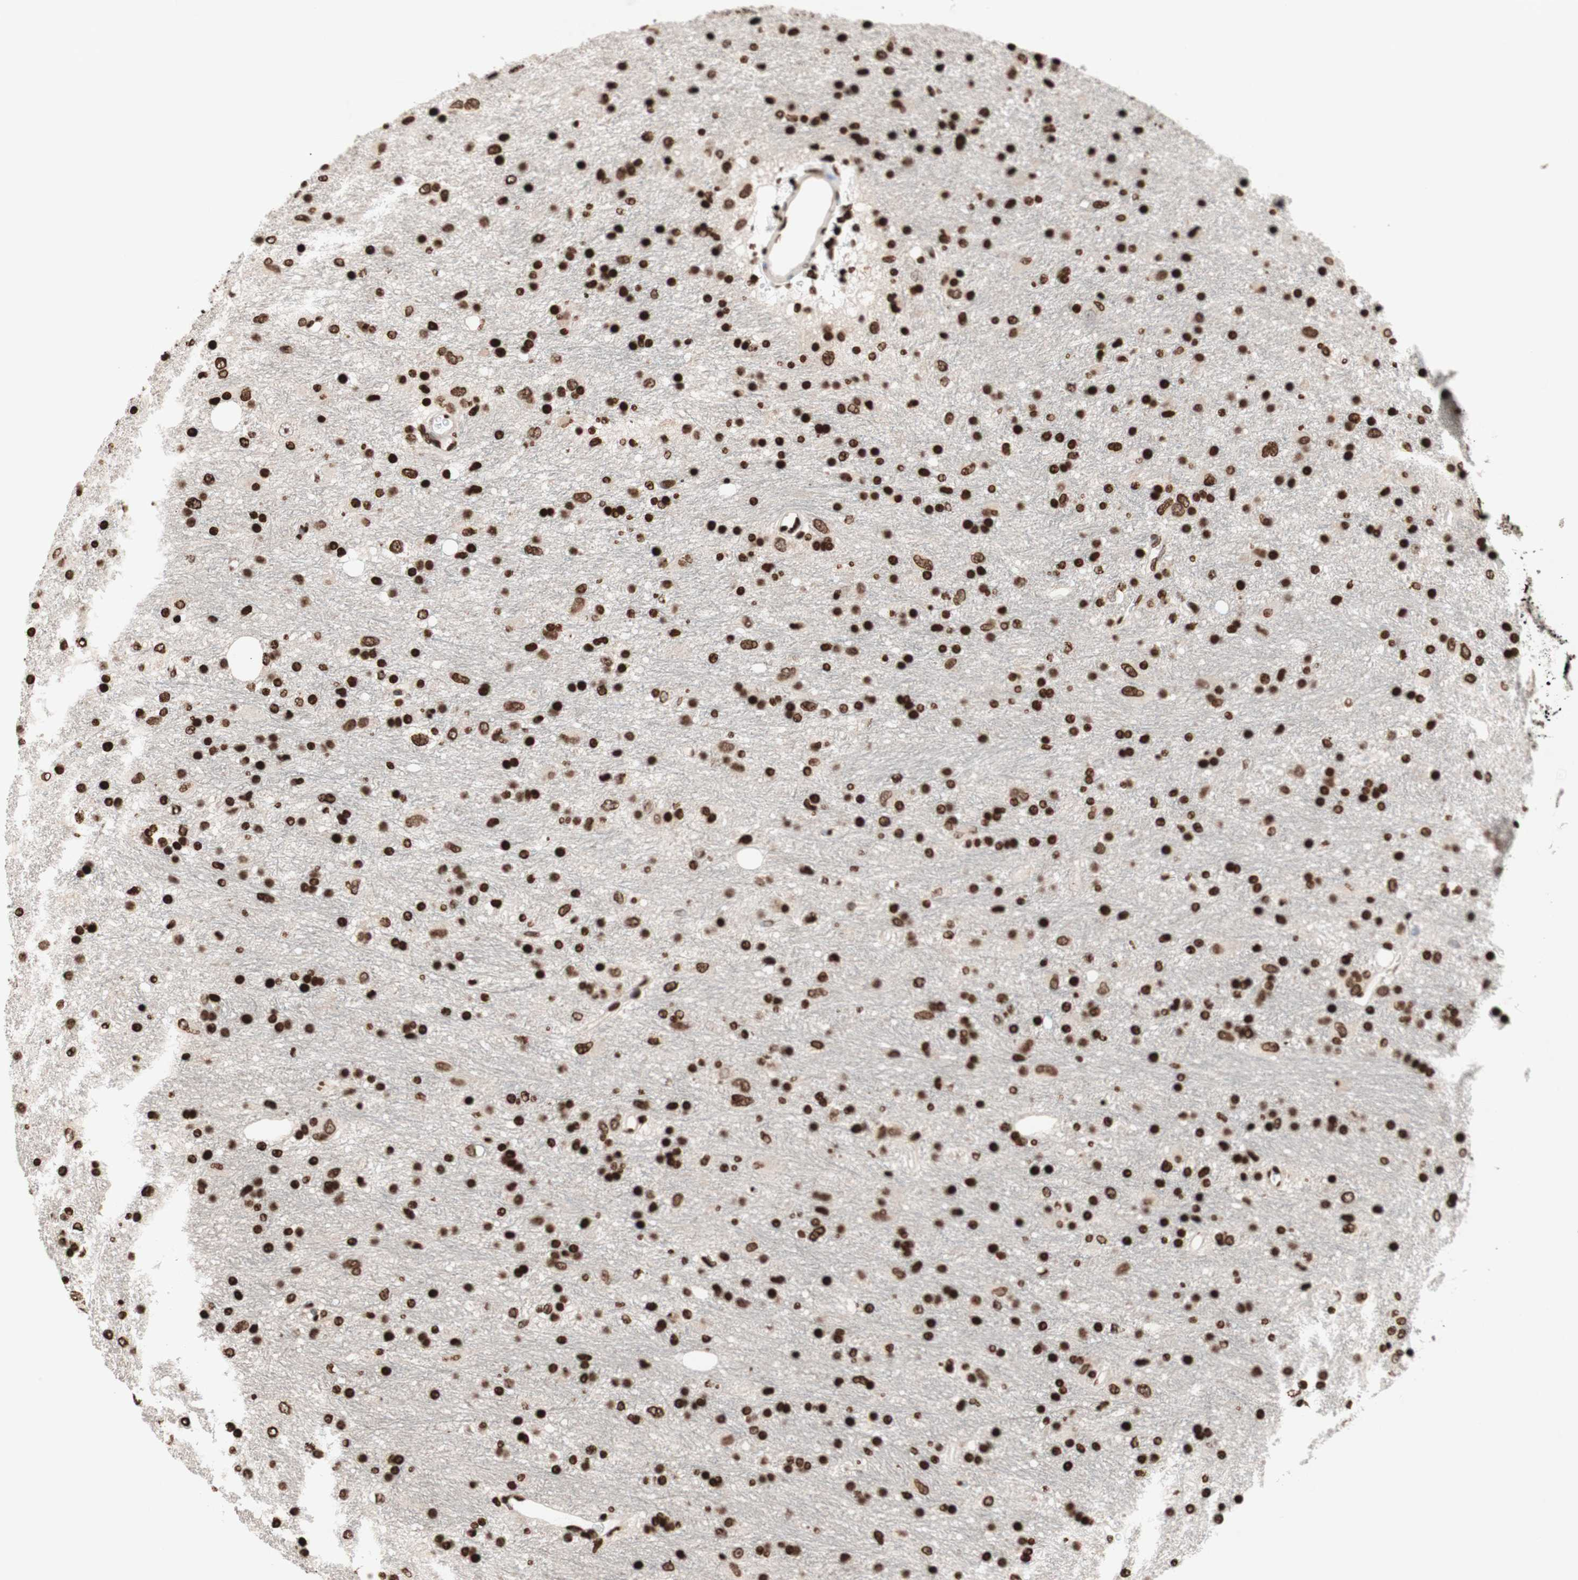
{"staining": {"intensity": "strong", "quantity": ">75%", "location": "nuclear"}, "tissue": "glioma", "cell_type": "Tumor cells", "image_type": "cancer", "snomed": [{"axis": "morphology", "description": "Glioma, malignant, Low grade"}, {"axis": "topography", "description": "Brain"}], "caption": "An image of glioma stained for a protein shows strong nuclear brown staining in tumor cells. Immunohistochemistry (ihc) stains the protein in brown and the nuclei are stained blue.", "gene": "NCOA3", "patient": {"sex": "male", "age": 77}}